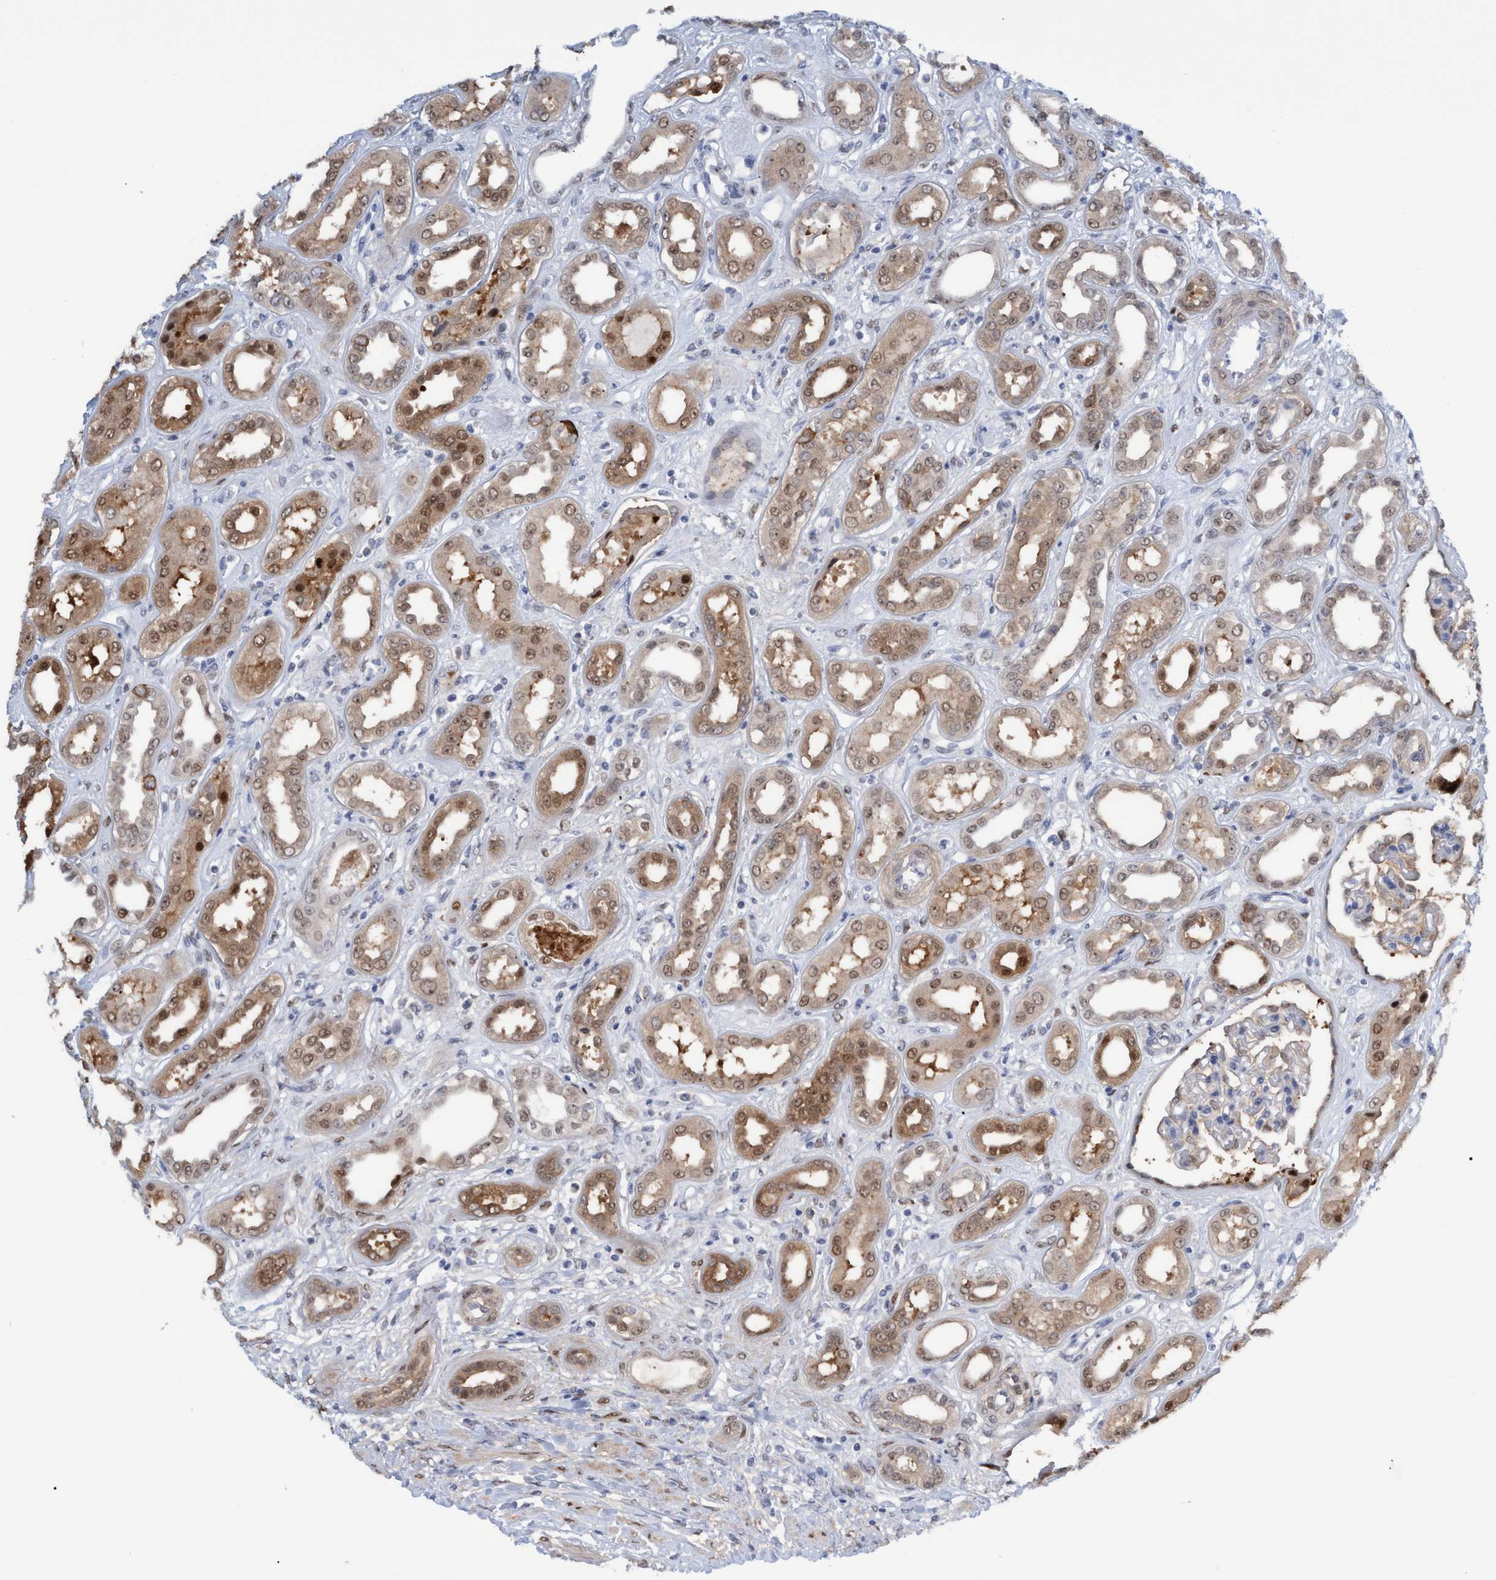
{"staining": {"intensity": "weak", "quantity": "<25%", "location": "cytoplasmic/membranous,nuclear"}, "tissue": "kidney", "cell_type": "Cells in glomeruli", "image_type": "normal", "snomed": [{"axis": "morphology", "description": "Normal tissue, NOS"}, {"axis": "topography", "description": "Kidney"}], "caption": "IHC micrograph of normal kidney: human kidney stained with DAB (3,3'-diaminobenzidine) reveals no significant protein expression in cells in glomeruli. (DAB immunohistochemistry (IHC) with hematoxylin counter stain).", "gene": "PINX1", "patient": {"sex": "male", "age": 59}}